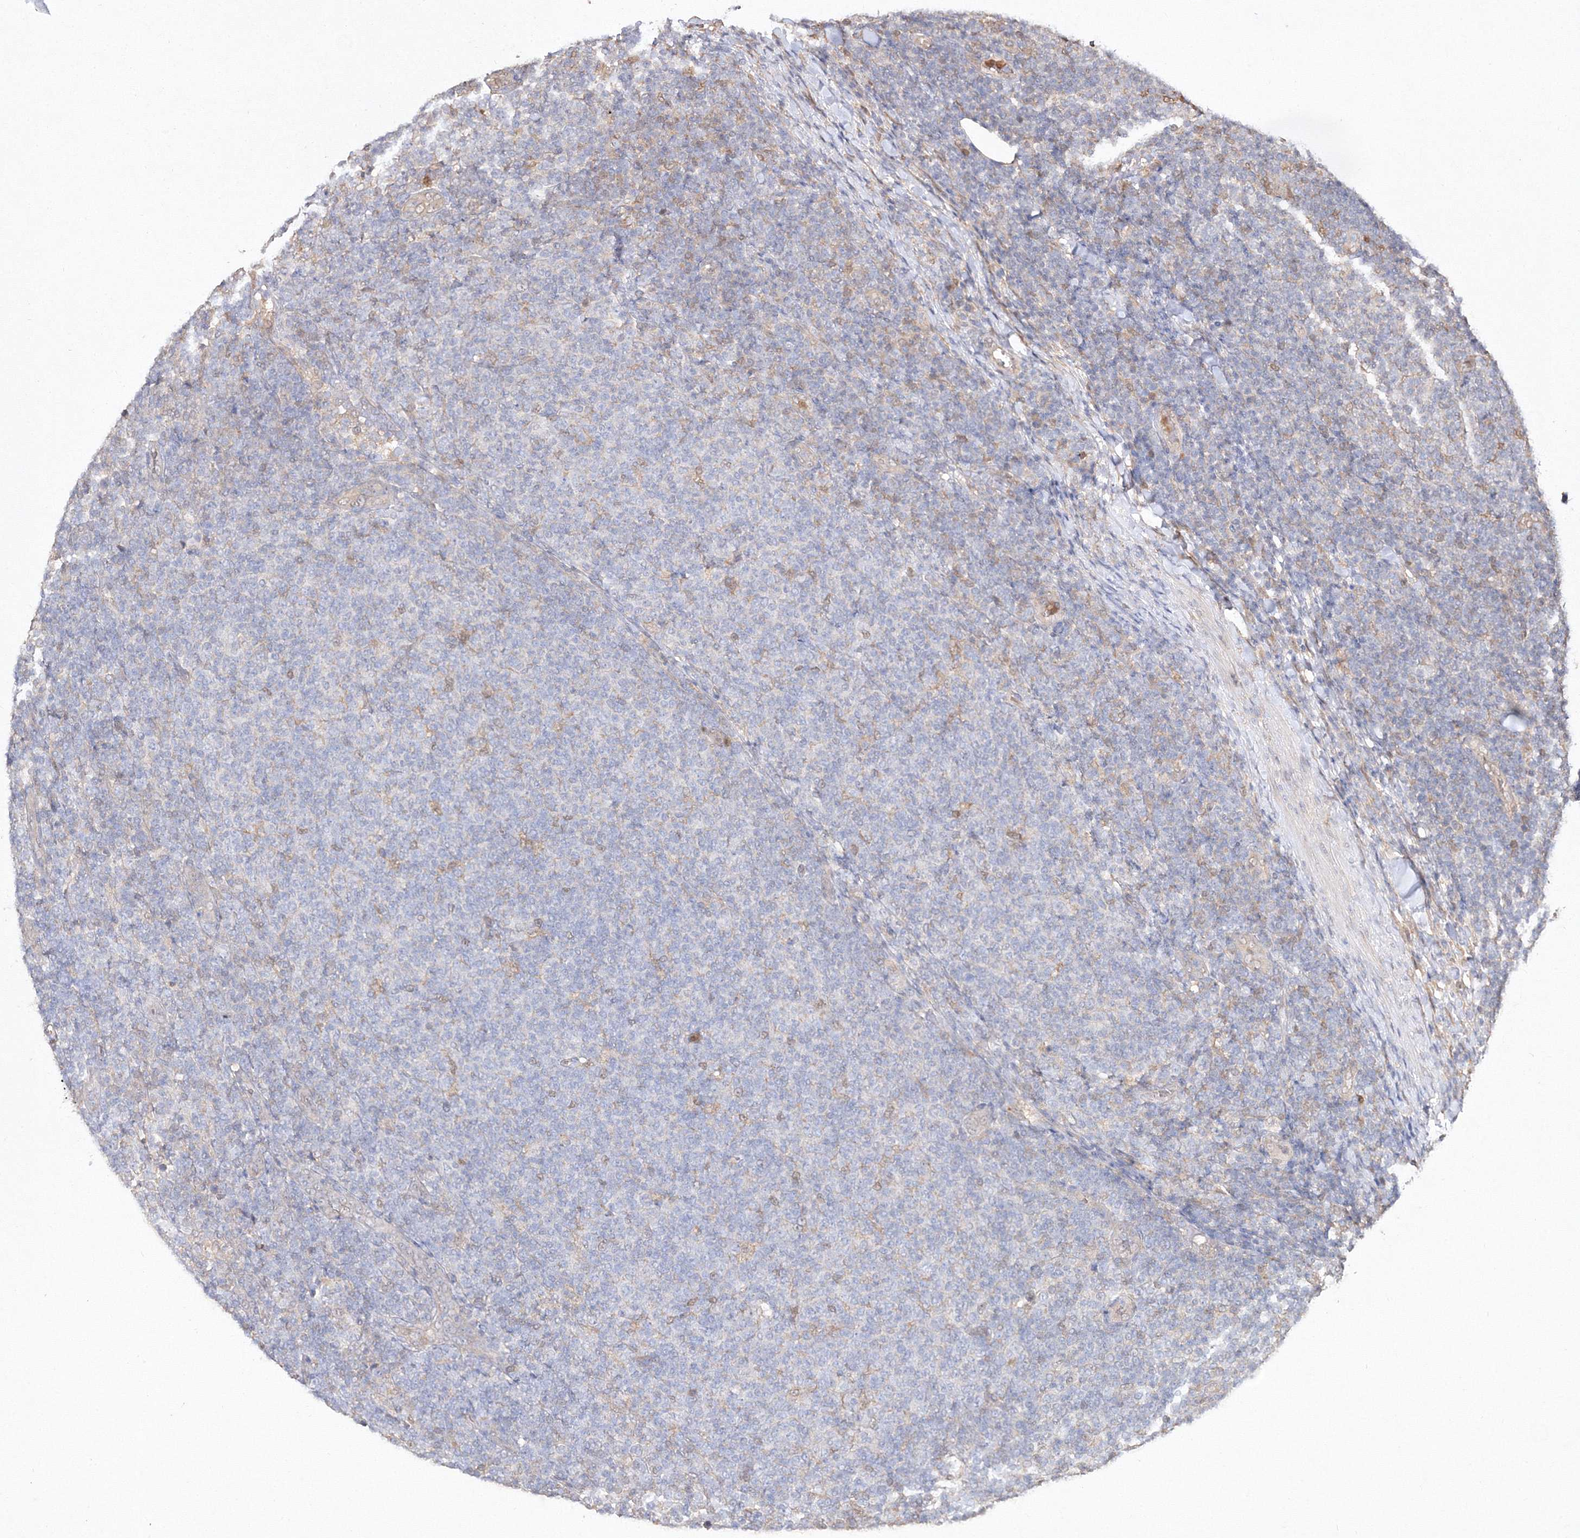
{"staining": {"intensity": "negative", "quantity": "none", "location": "none"}, "tissue": "lymphoma", "cell_type": "Tumor cells", "image_type": "cancer", "snomed": [{"axis": "morphology", "description": "Malignant lymphoma, non-Hodgkin's type, Low grade"}, {"axis": "topography", "description": "Lymph node"}], "caption": "Lymphoma stained for a protein using IHC displays no positivity tumor cells.", "gene": "S100A11", "patient": {"sex": "male", "age": 66}}